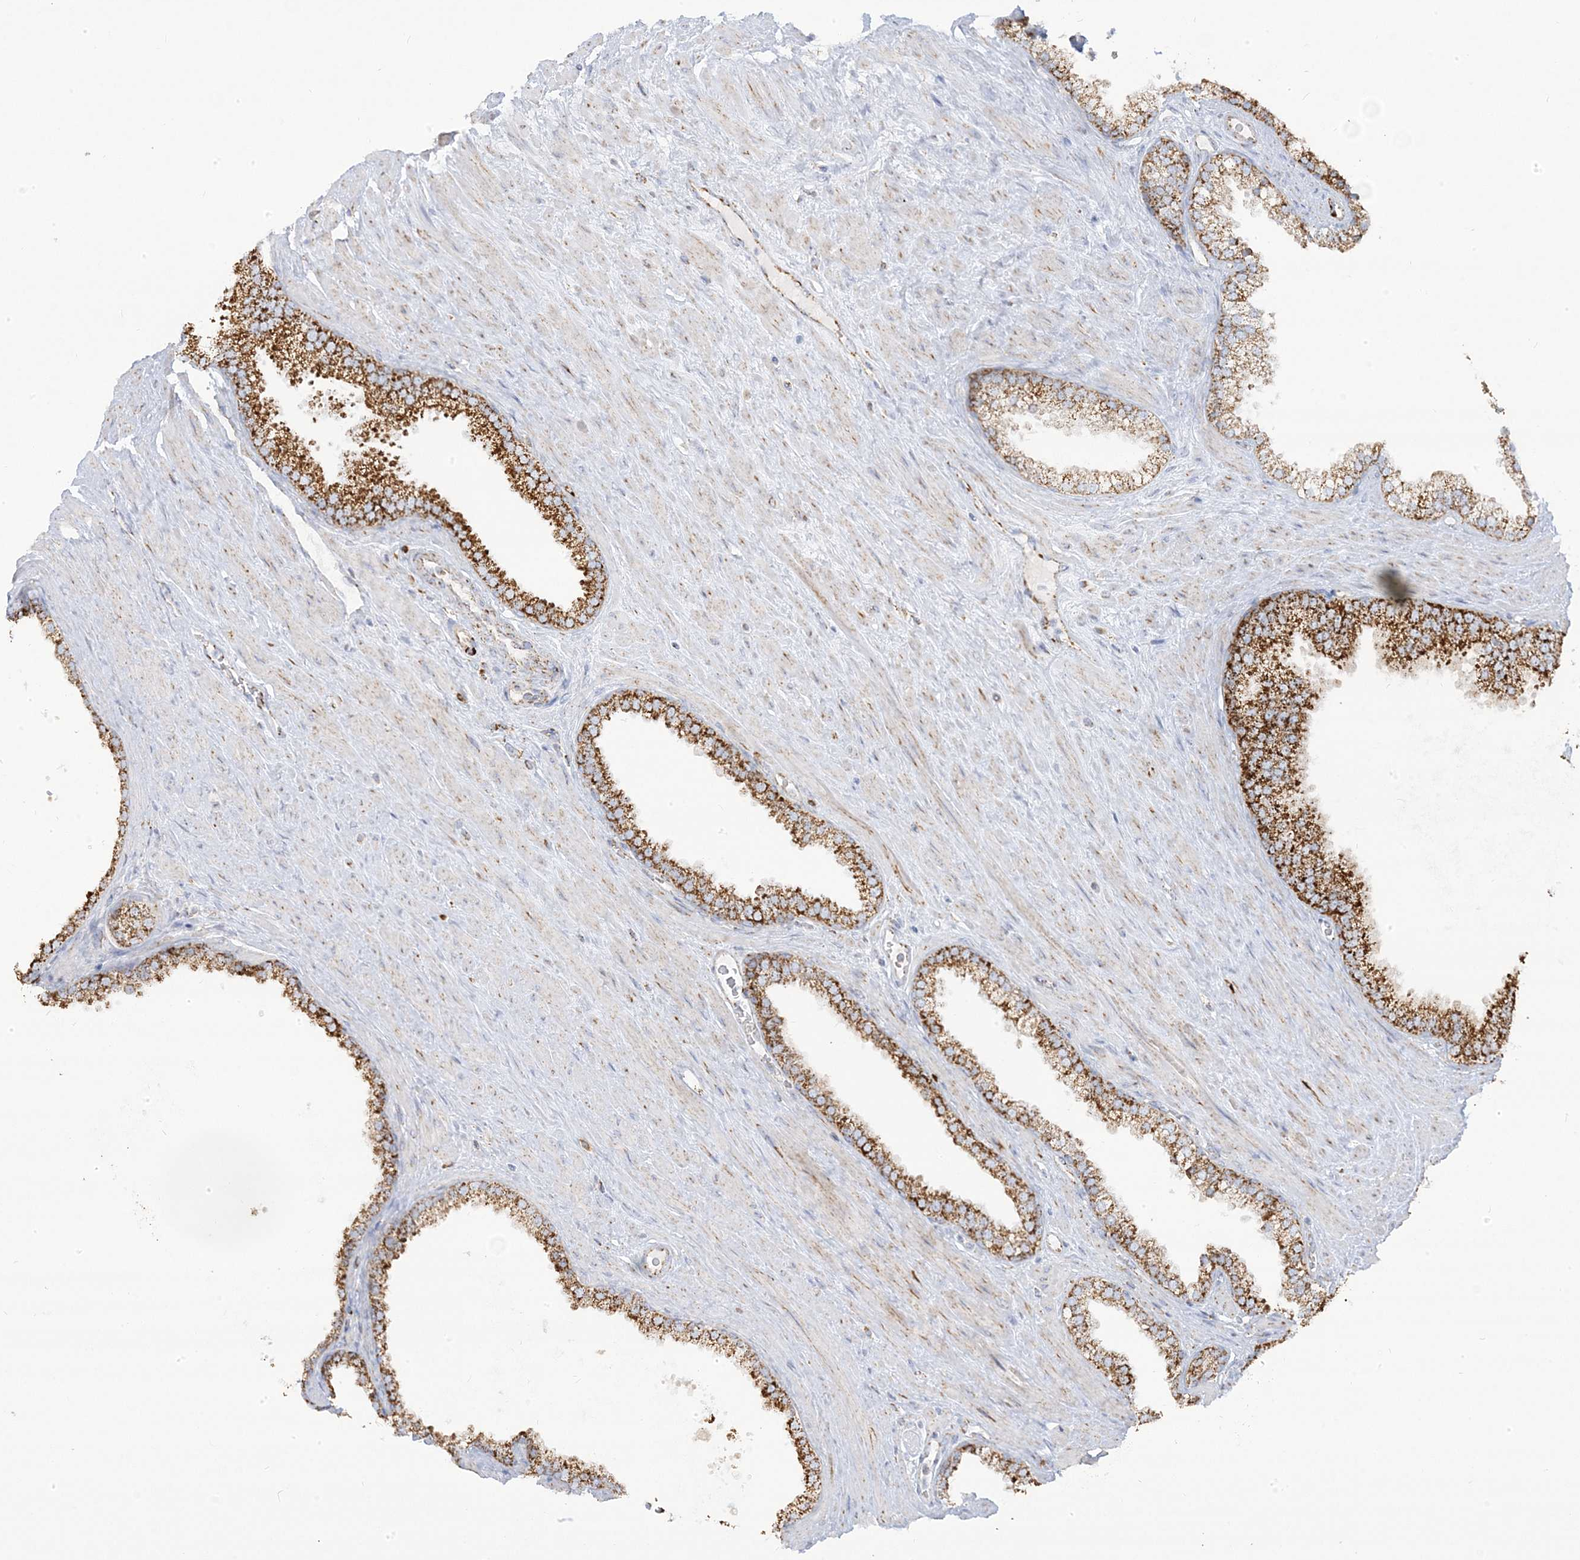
{"staining": {"intensity": "strong", "quantity": ">75%", "location": "cytoplasmic/membranous"}, "tissue": "prostate cancer", "cell_type": "Tumor cells", "image_type": "cancer", "snomed": [{"axis": "morphology", "description": "Adenocarcinoma, Low grade"}, {"axis": "topography", "description": "Prostate"}], "caption": "Tumor cells exhibit high levels of strong cytoplasmic/membranous staining in about >75% of cells in human prostate cancer (adenocarcinoma (low-grade)).", "gene": "PCCB", "patient": {"sex": "male", "age": 62}}